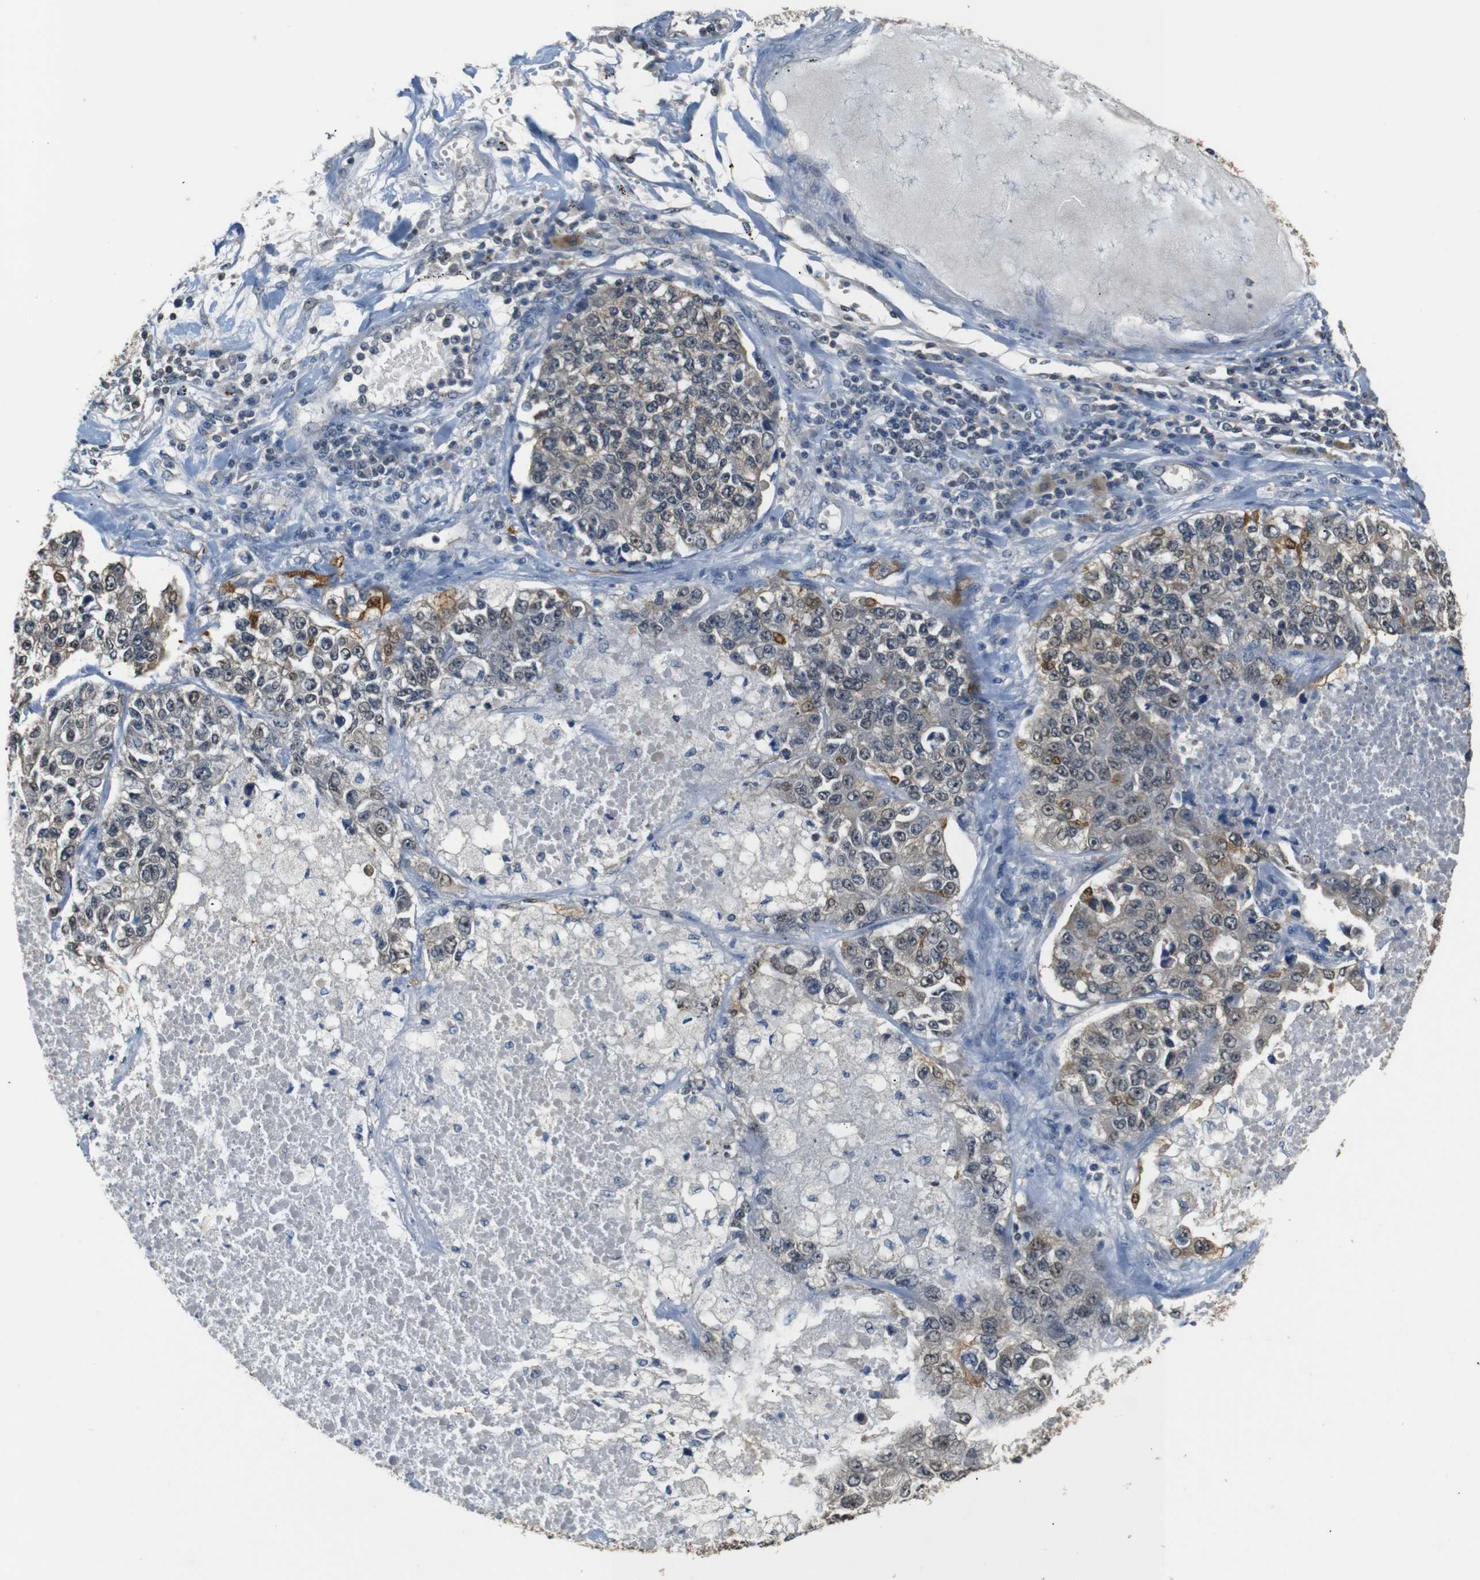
{"staining": {"intensity": "moderate", "quantity": "<25%", "location": "cytoplasmic/membranous"}, "tissue": "lung cancer", "cell_type": "Tumor cells", "image_type": "cancer", "snomed": [{"axis": "morphology", "description": "Adenocarcinoma, NOS"}, {"axis": "topography", "description": "Lung"}], "caption": "Protein staining demonstrates moderate cytoplasmic/membranous expression in approximately <25% of tumor cells in adenocarcinoma (lung). (Brightfield microscopy of DAB IHC at high magnification).", "gene": "SFN", "patient": {"sex": "male", "age": 49}}